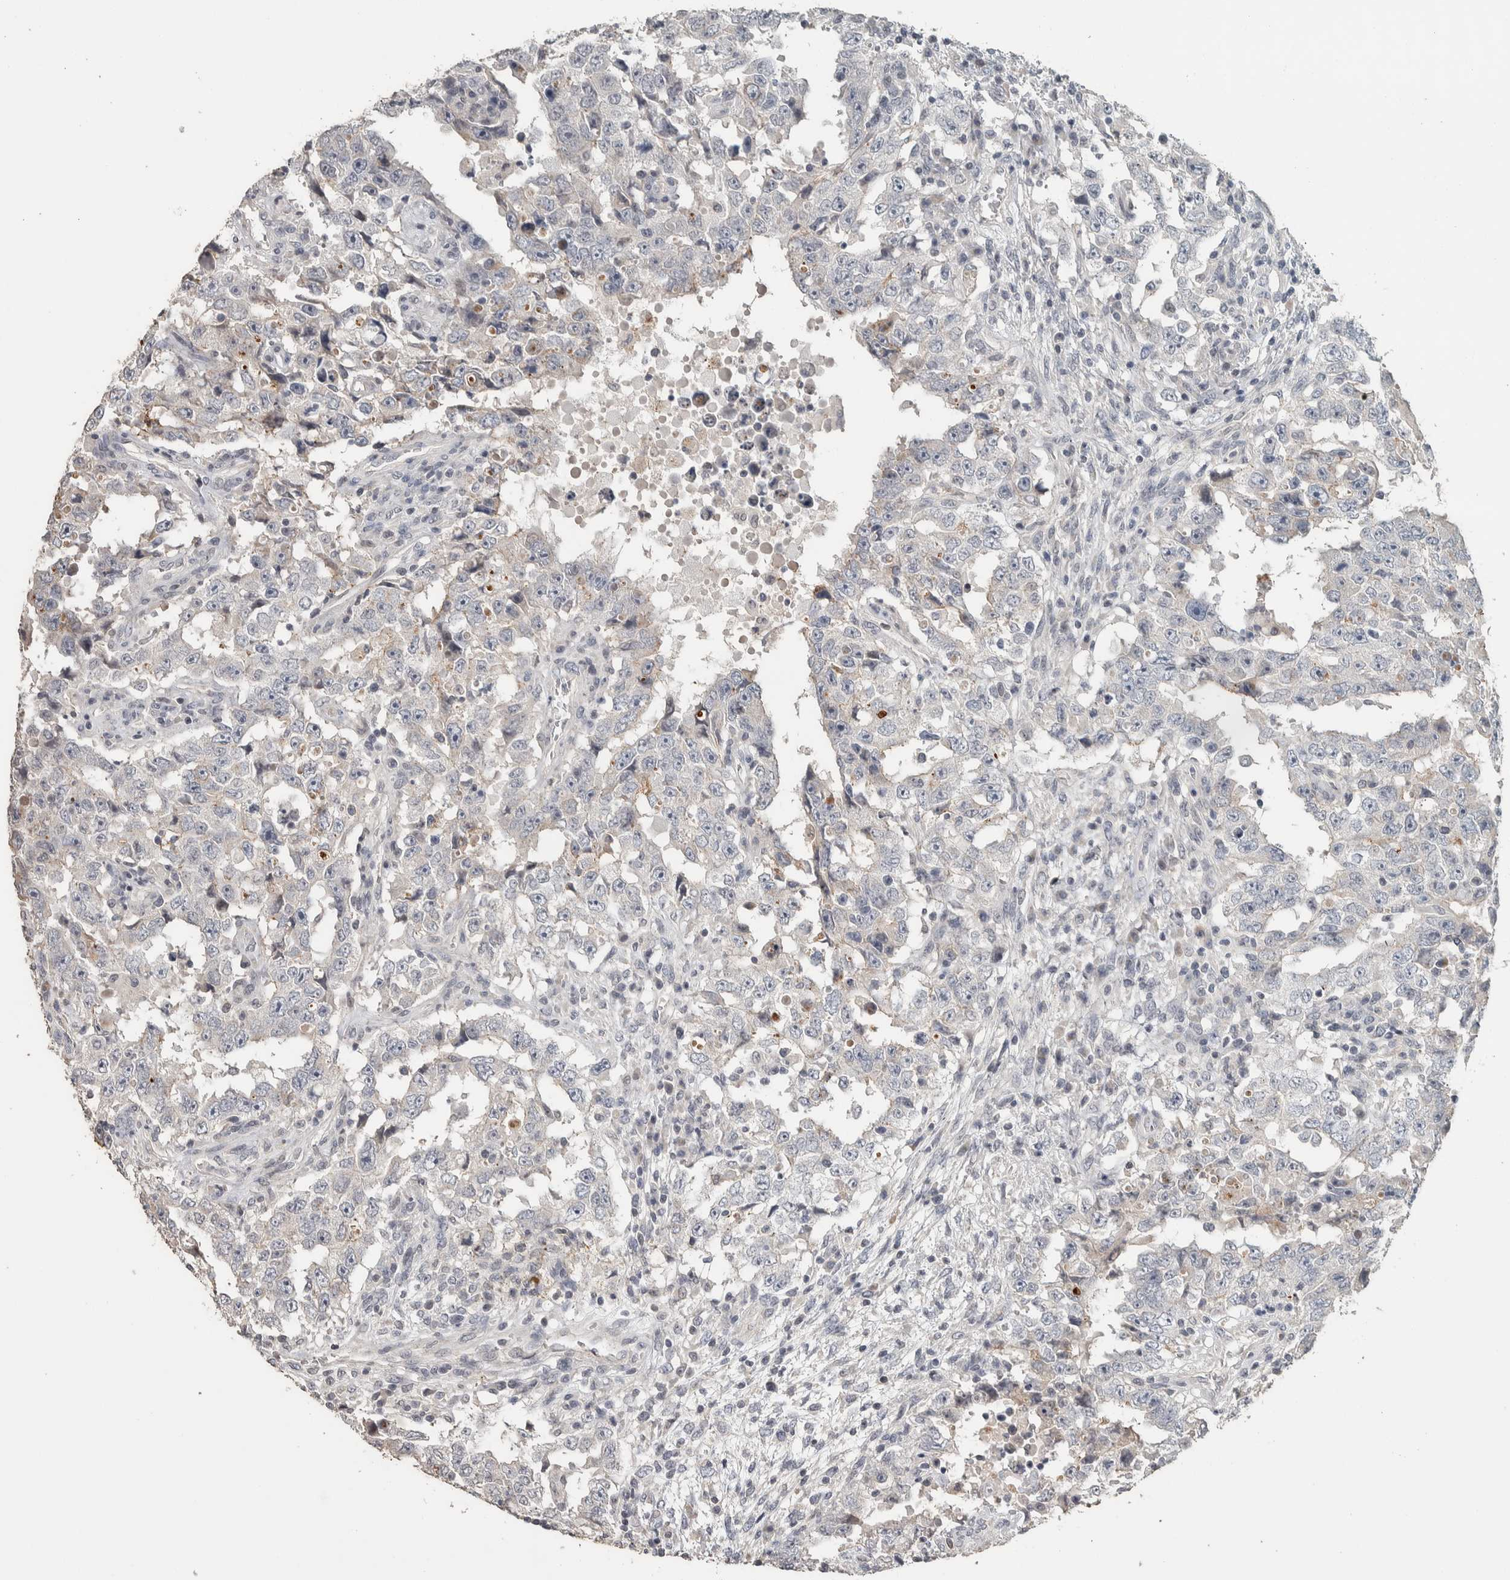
{"staining": {"intensity": "negative", "quantity": "none", "location": "none"}, "tissue": "testis cancer", "cell_type": "Tumor cells", "image_type": "cancer", "snomed": [{"axis": "morphology", "description": "Carcinoma, Embryonal, NOS"}, {"axis": "topography", "description": "Testis"}], "caption": "A micrograph of human testis cancer (embryonal carcinoma) is negative for staining in tumor cells.", "gene": "NECAB1", "patient": {"sex": "male", "age": 26}}